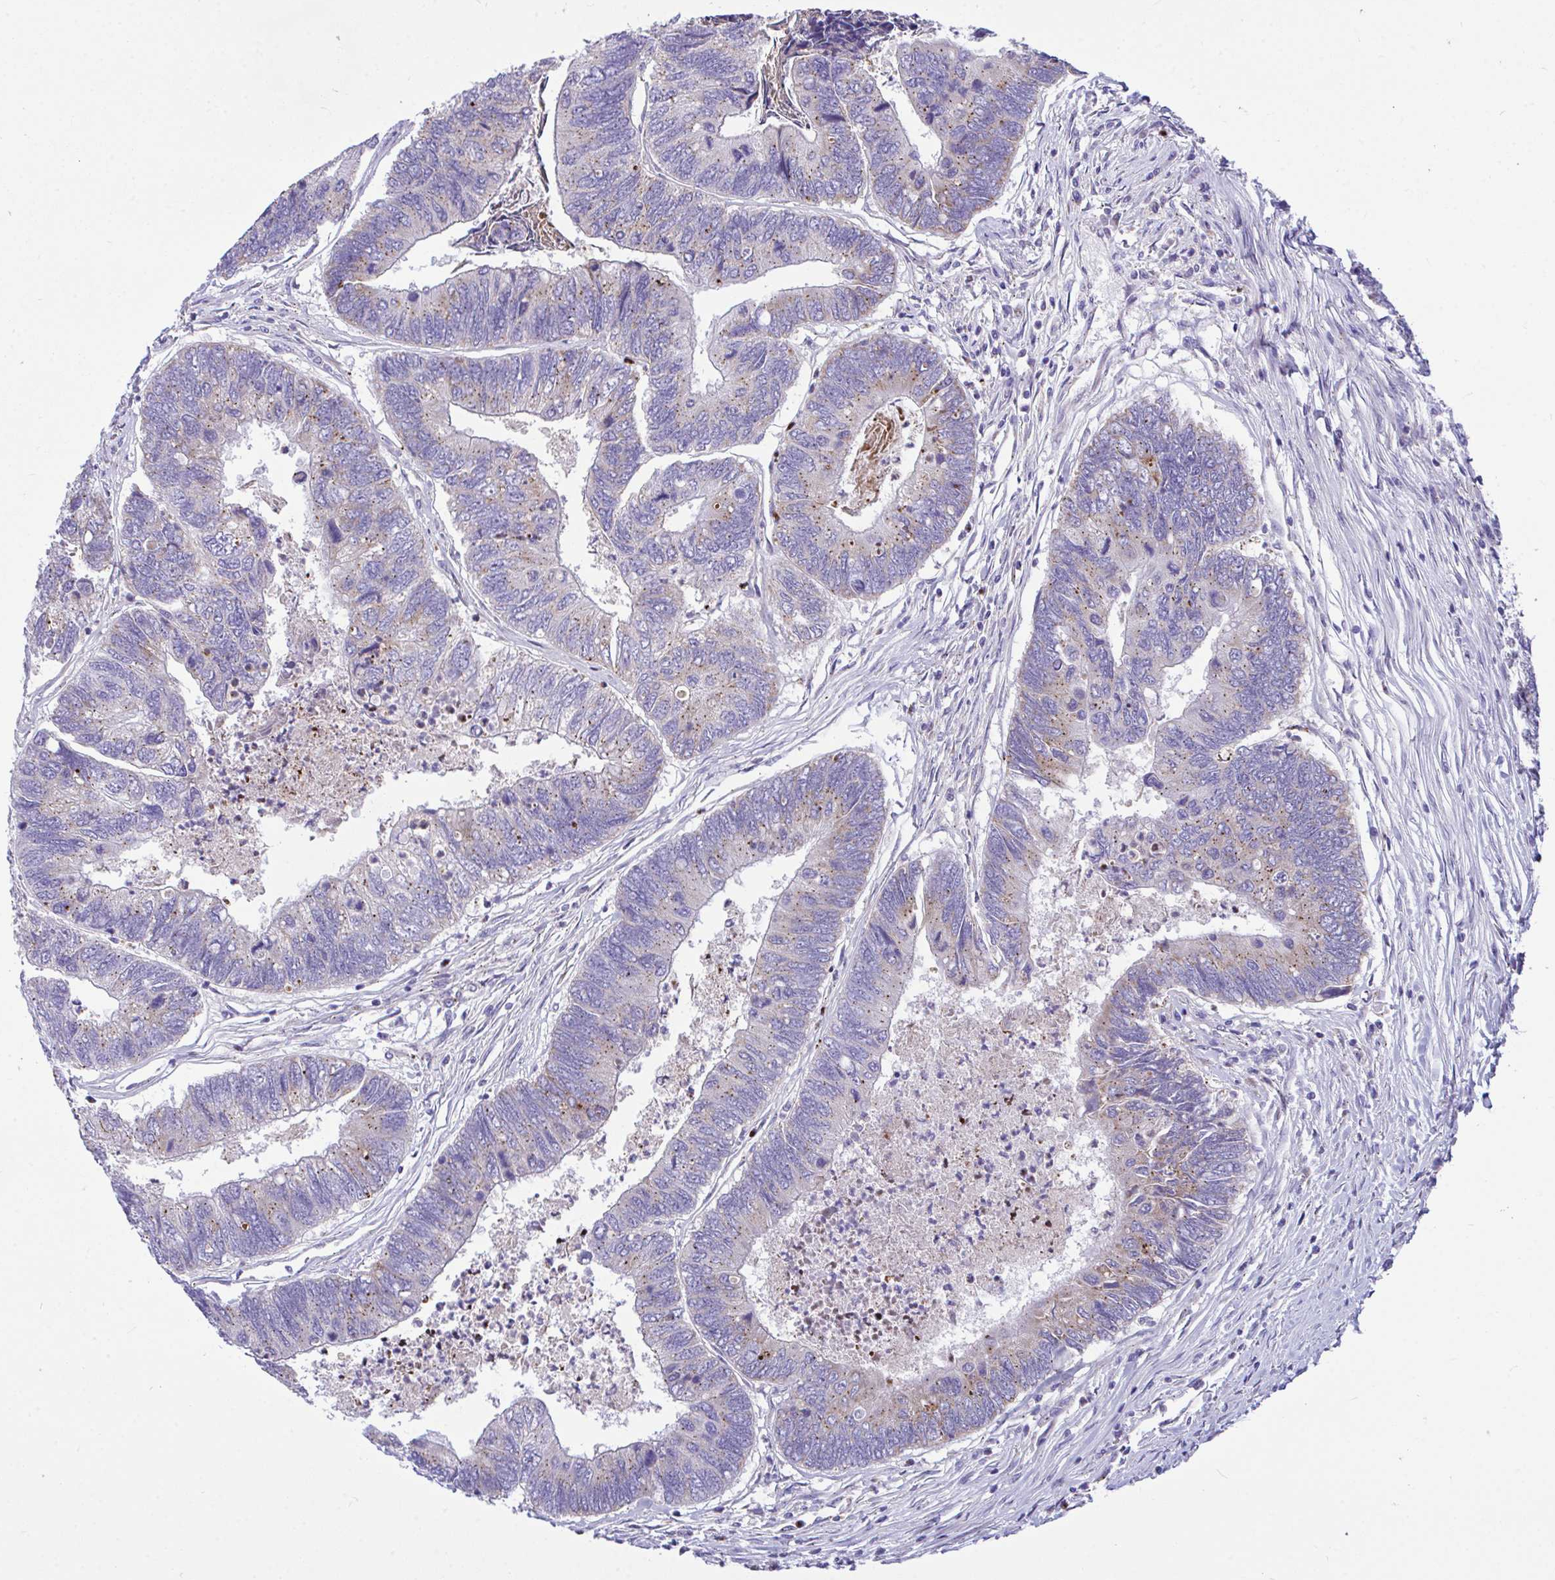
{"staining": {"intensity": "weak", "quantity": "25%-75%", "location": "cytoplasmic/membranous"}, "tissue": "colorectal cancer", "cell_type": "Tumor cells", "image_type": "cancer", "snomed": [{"axis": "morphology", "description": "Adenocarcinoma, NOS"}, {"axis": "topography", "description": "Colon"}], "caption": "Weak cytoplasmic/membranous expression for a protein is identified in approximately 25%-75% of tumor cells of colorectal cancer (adenocarcinoma) using IHC.", "gene": "MRPS16", "patient": {"sex": "female", "age": 67}}